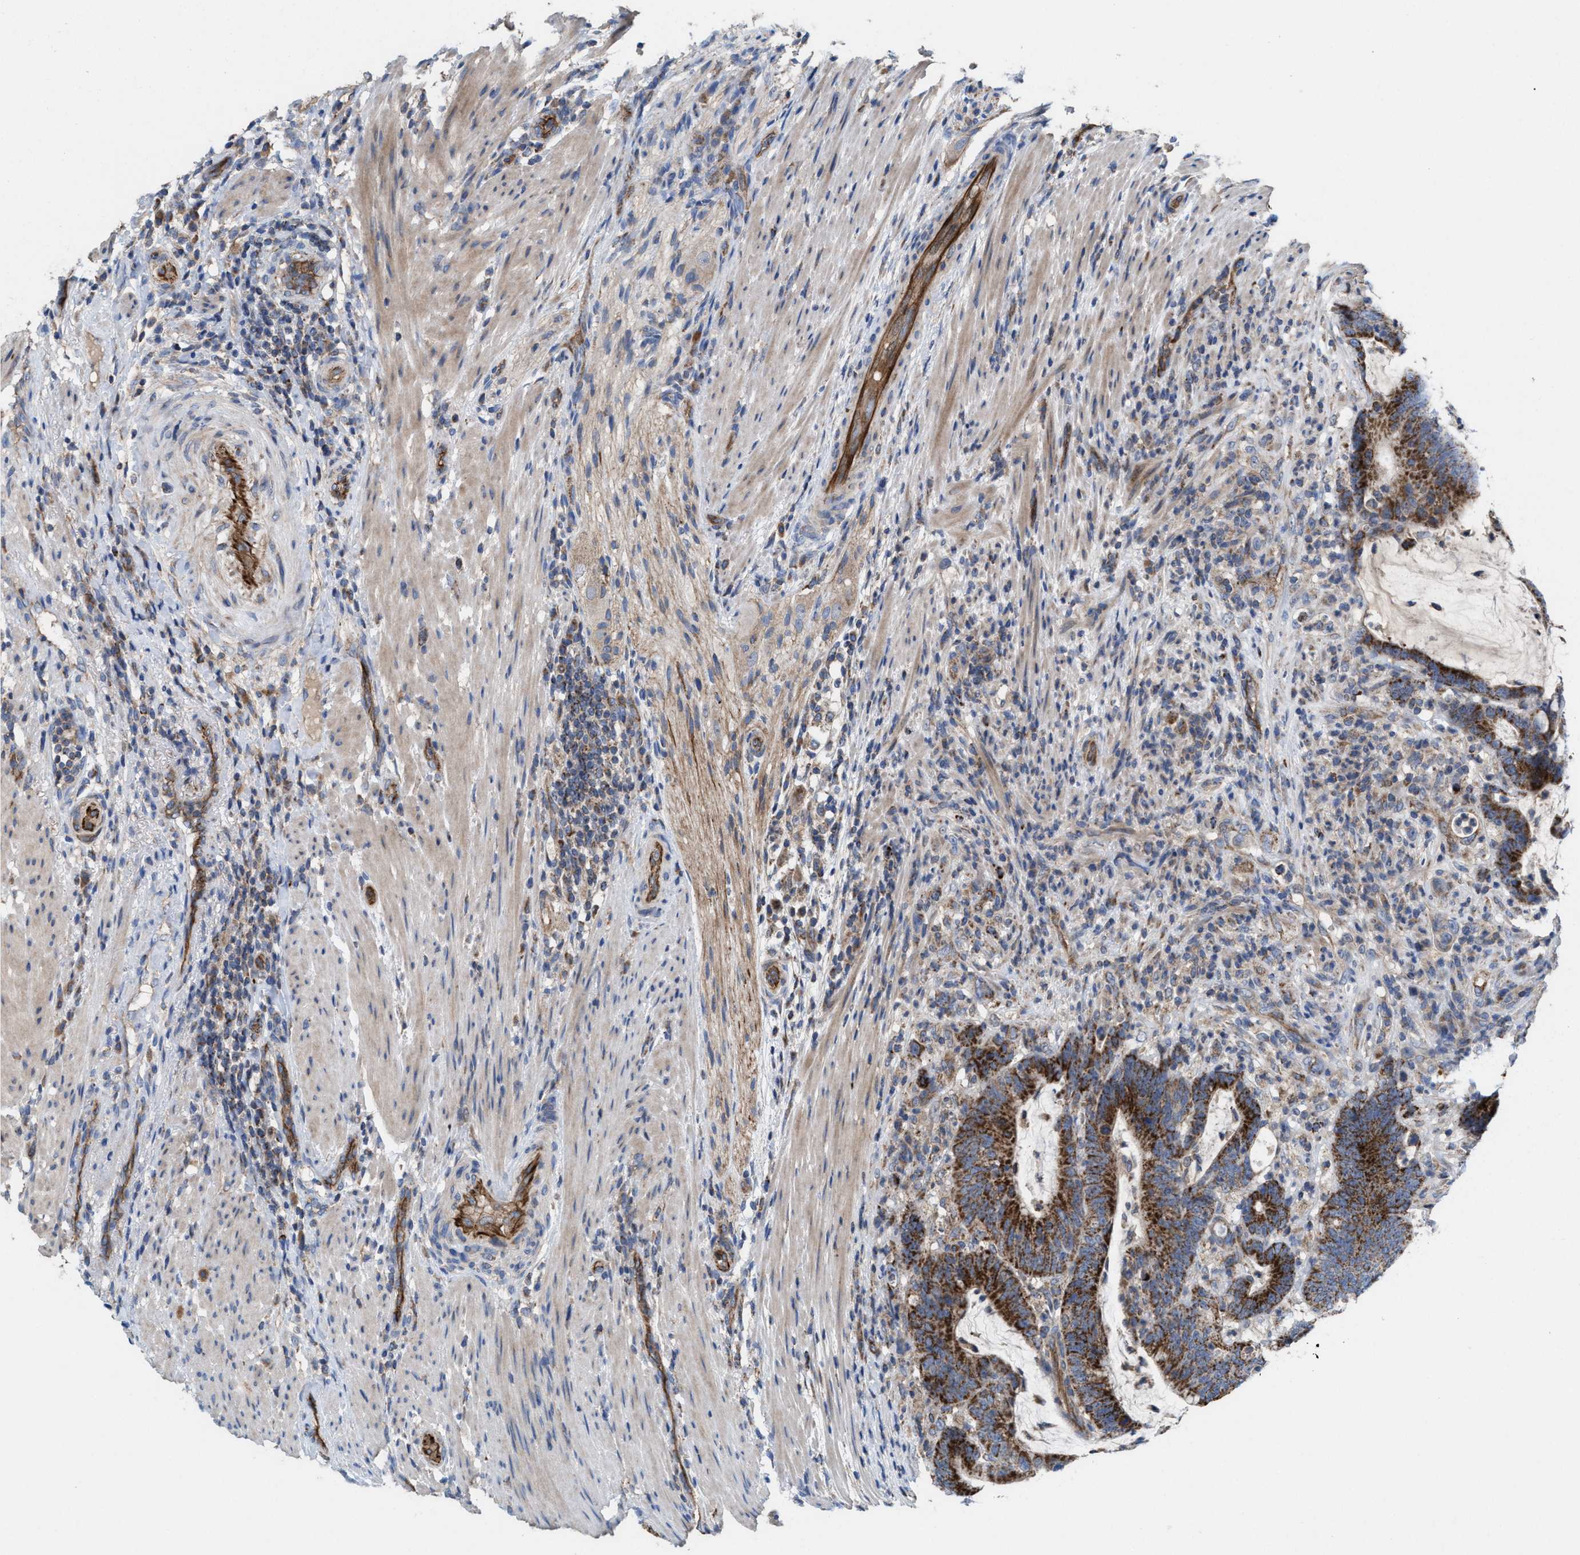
{"staining": {"intensity": "strong", "quantity": ">75%", "location": "cytoplasmic/membranous"}, "tissue": "colorectal cancer", "cell_type": "Tumor cells", "image_type": "cancer", "snomed": [{"axis": "morphology", "description": "Adenocarcinoma, NOS"}, {"axis": "topography", "description": "Colon"}], "caption": "Immunohistochemical staining of colorectal adenocarcinoma displays high levels of strong cytoplasmic/membranous protein expression in about >75% of tumor cells. The protein of interest is shown in brown color, while the nuclei are stained blue.", "gene": "MRM1", "patient": {"sex": "female", "age": 66}}